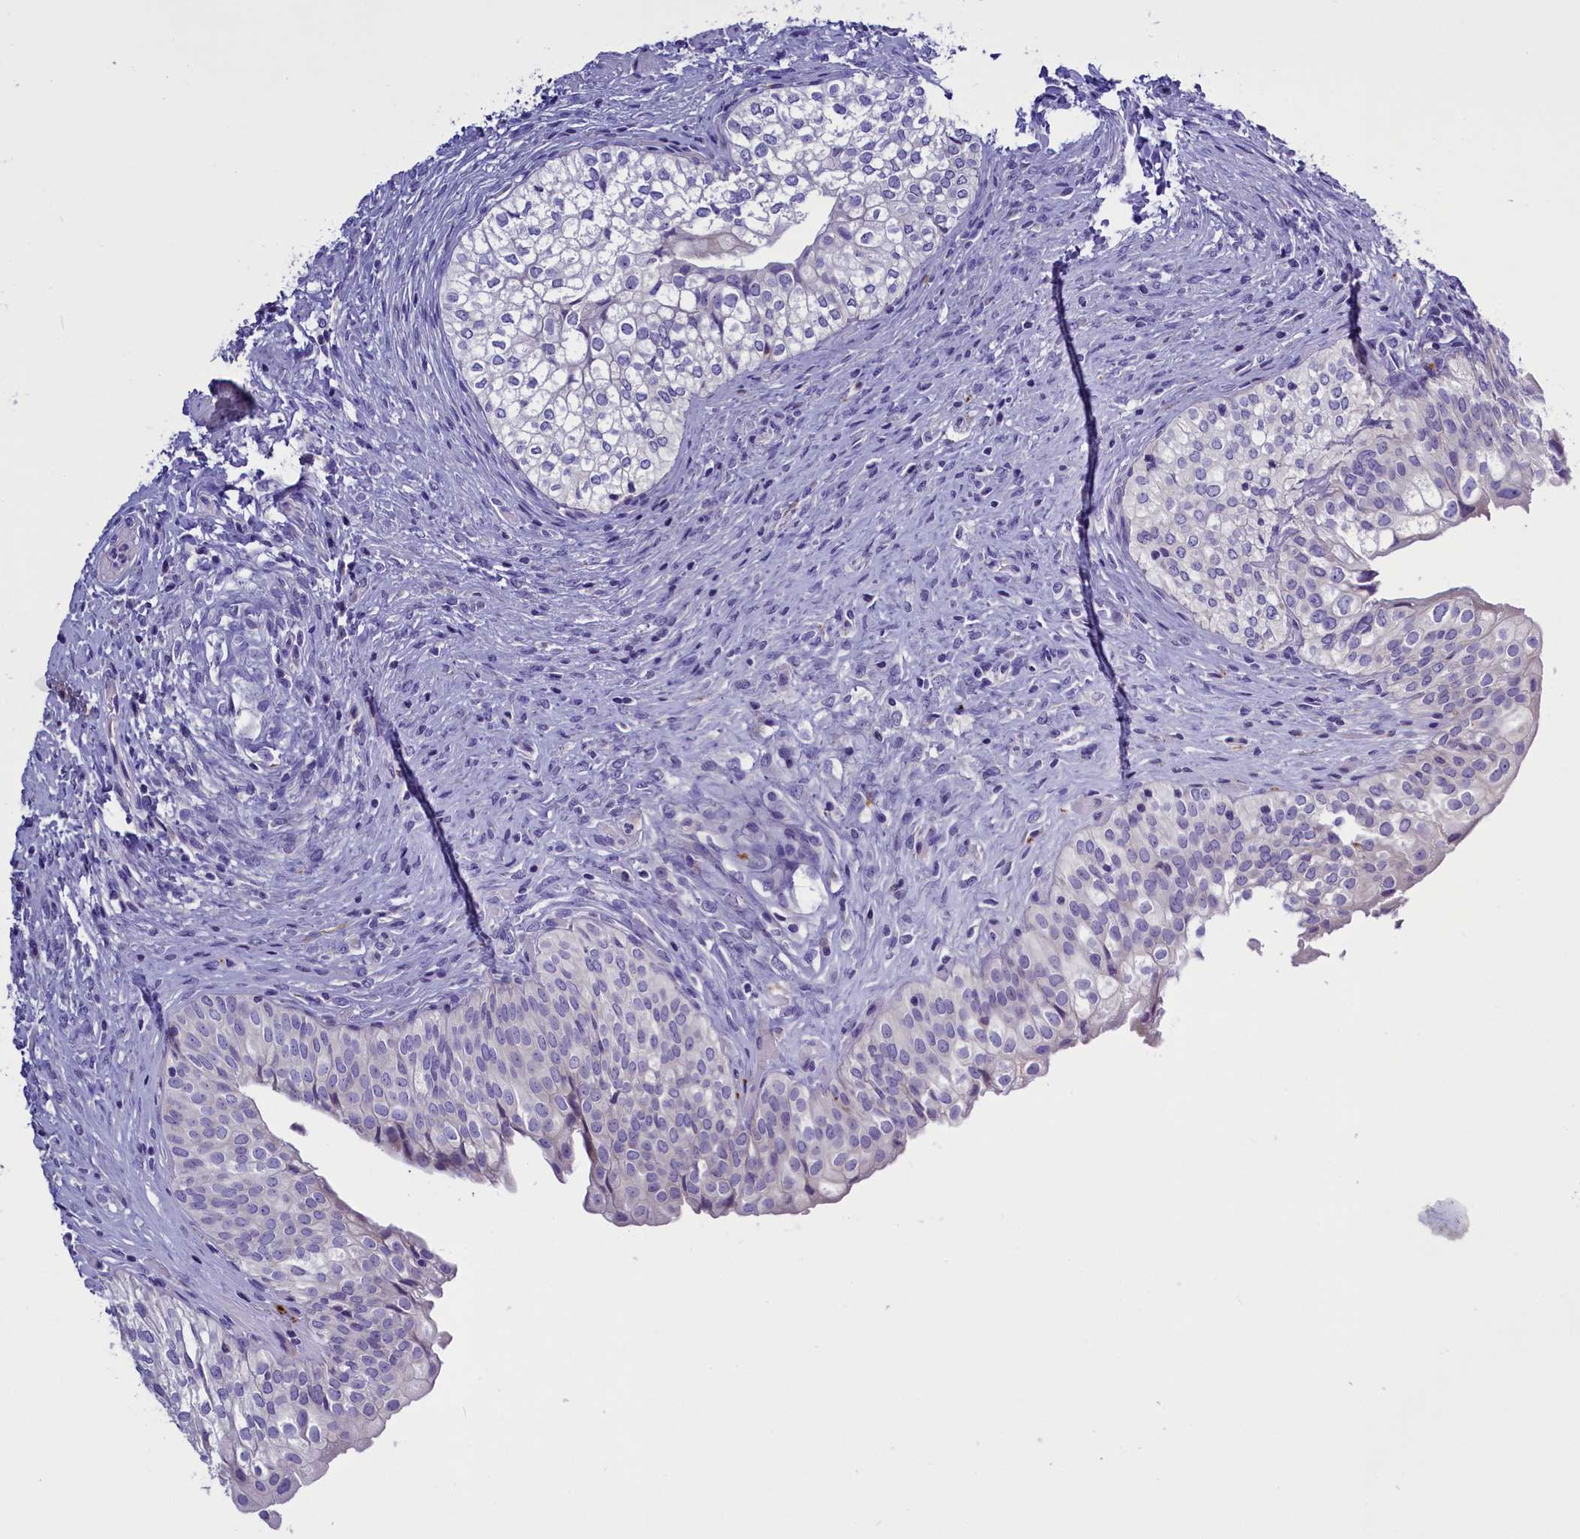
{"staining": {"intensity": "negative", "quantity": "none", "location": "none"}, "tissue": "urinary bladder", "cell_type": "Urothelial cells", "image_type": "normal", "snomed": [{"axis": "morphology", "description": "Normal tissue, NOS"}, {"axis": "topography", "description": "Urinary bladder"}], "caption": "Urothelial cells are negative for brown protein staining in unremarkable urinary bladder.", "gene": "RTTN", "patient": {"sex": "male", "age": 55}}